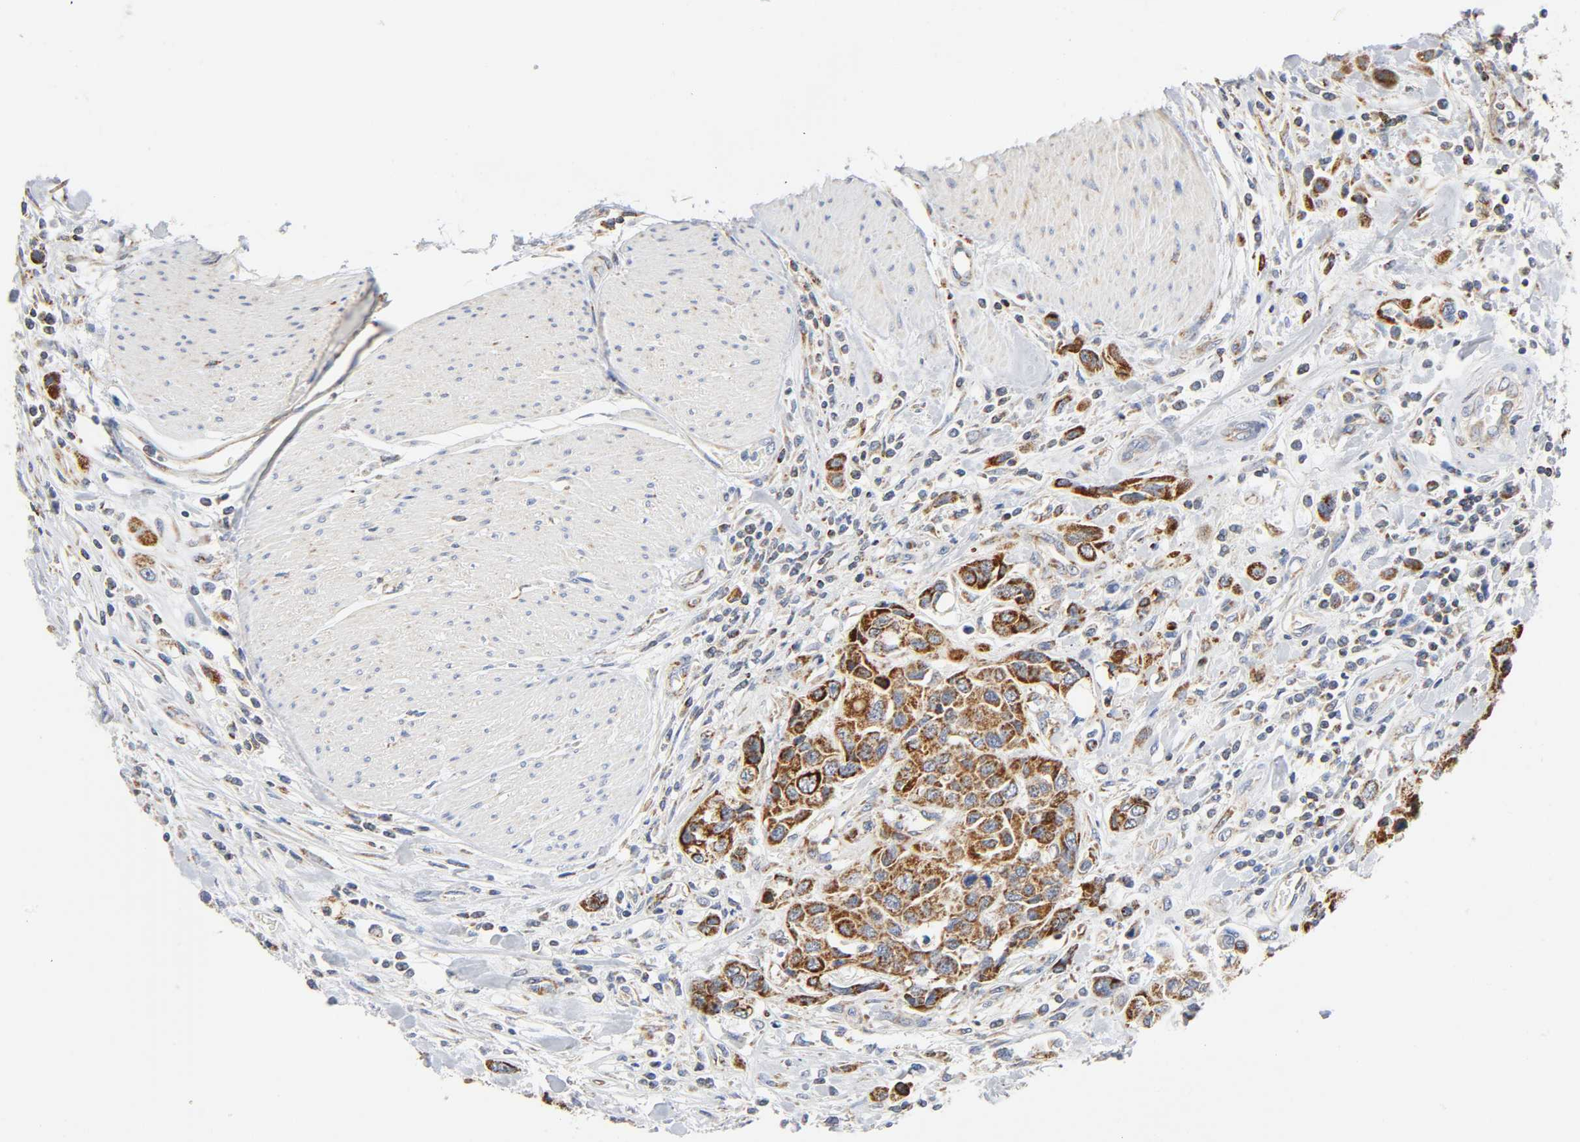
{"staining": {"intensity": "strong", "quantity": ">75%", "location": "cytoplasmic/membranous"}, "tissue": "urothelial cancer", "cell_type": "Tumor cells", "image_type": "cancer", "snomed": [{"axis": "morphology", "description": "Urothelial carcinoma, High grade"}, {"axis": "topography", "description": "Urinary bladder"}], "caption": "The micrograph exhibits a brown stain indicating the presence of a protein in the cytoplasmic/membranous of tumor cells in high-grade urothelial carcinoma. (Stains: DAB in brown, nuclei in blue, Microscopy: brightfield microscopy at high magnification).", "gene": "BAK1", "patient": {"sex": "male", "age": 50}}